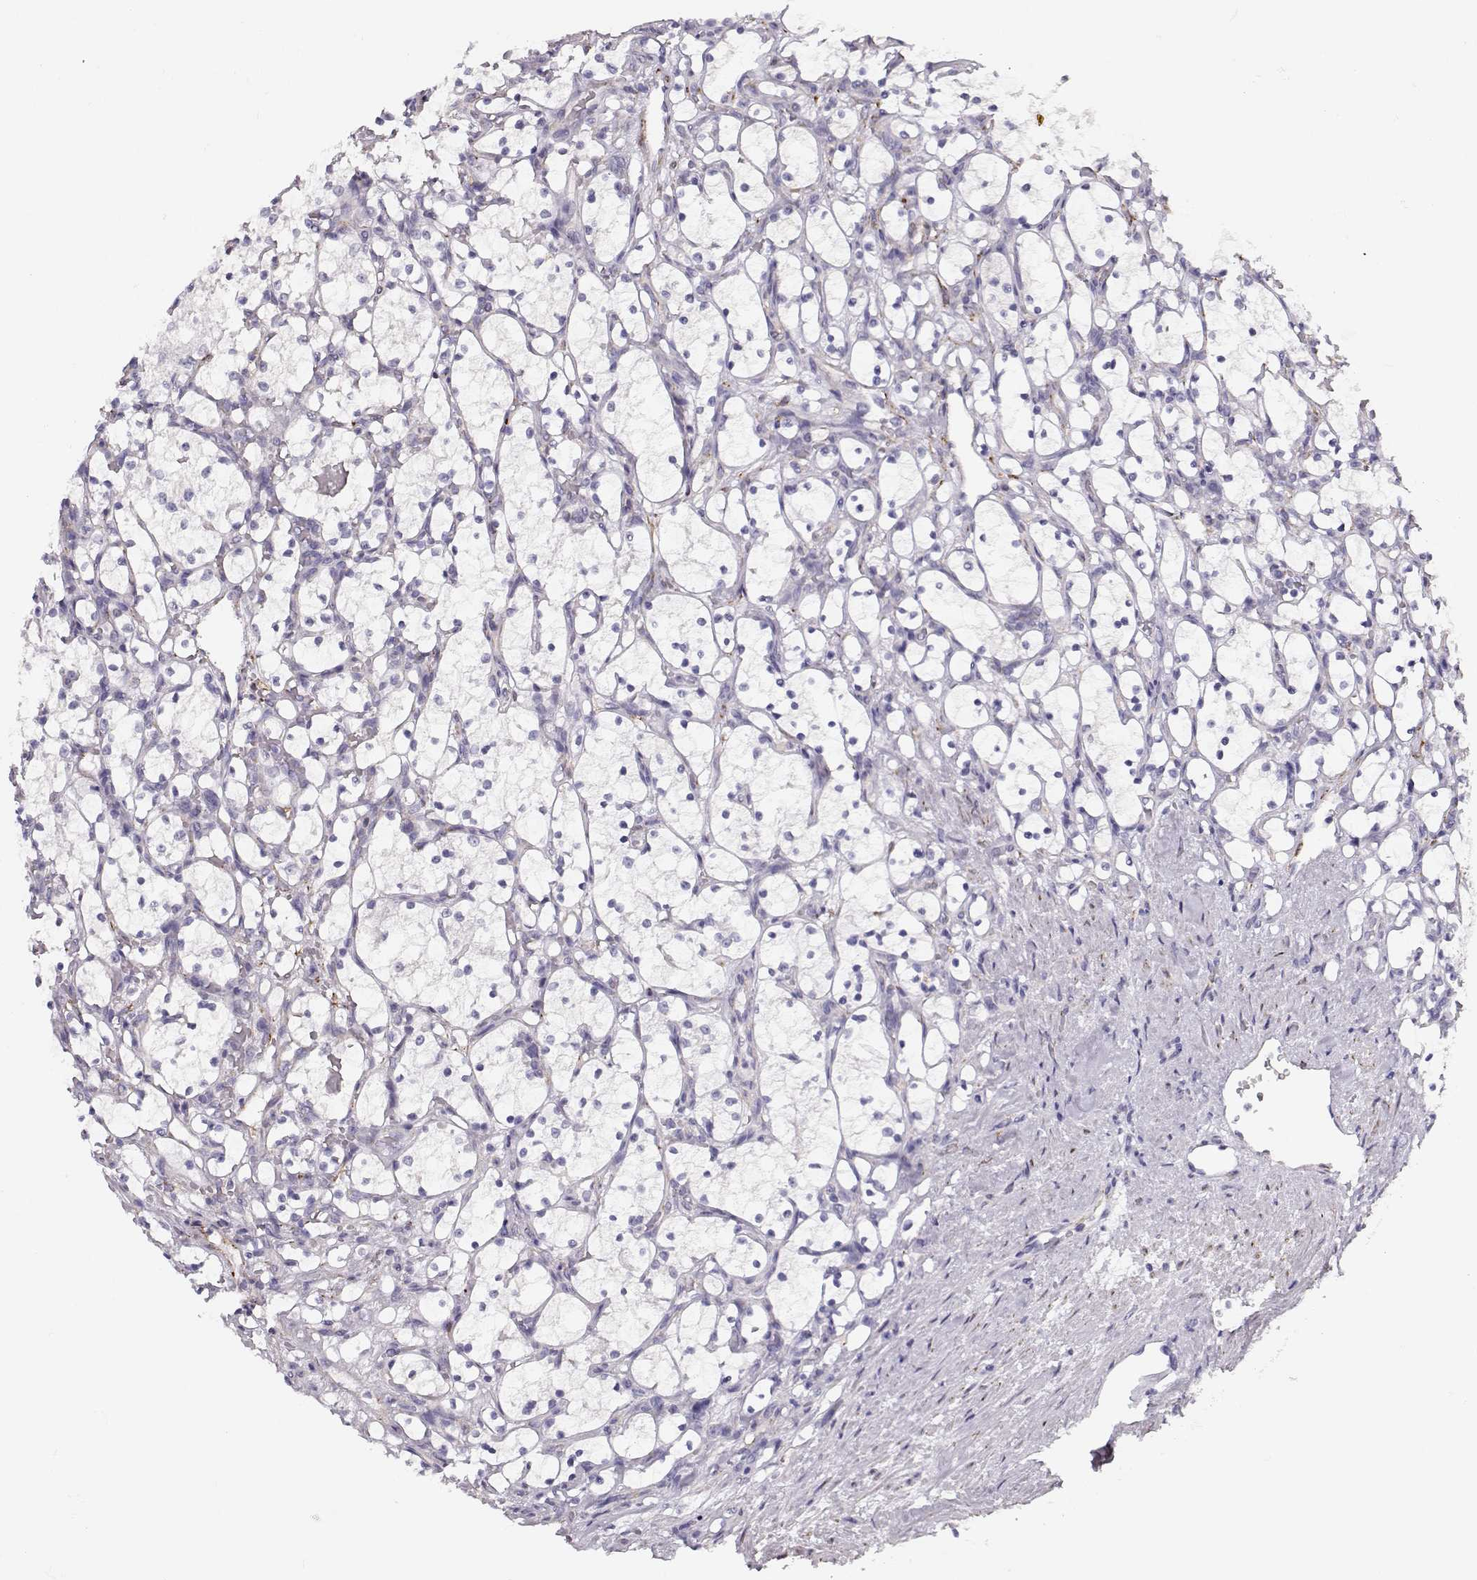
{"staining": {"intensity": "negative", "quantity": "none", "location": "none"}, "tissue": "renal cancer", "cell_type": "Tumor cells", "image_type": "cancer", "snomed": [{"axis": "morphology", "description": "Adenocarcinoma, NOS"}, {"axis": "topography", "description": "Kidney"}], "caption": "Renal adenocarcinoma was stained to show a protein in brown. There is no significant positivity in tumor cells.", "gene": "RBM44", "patient": {"sex": "female", "age": 69}}